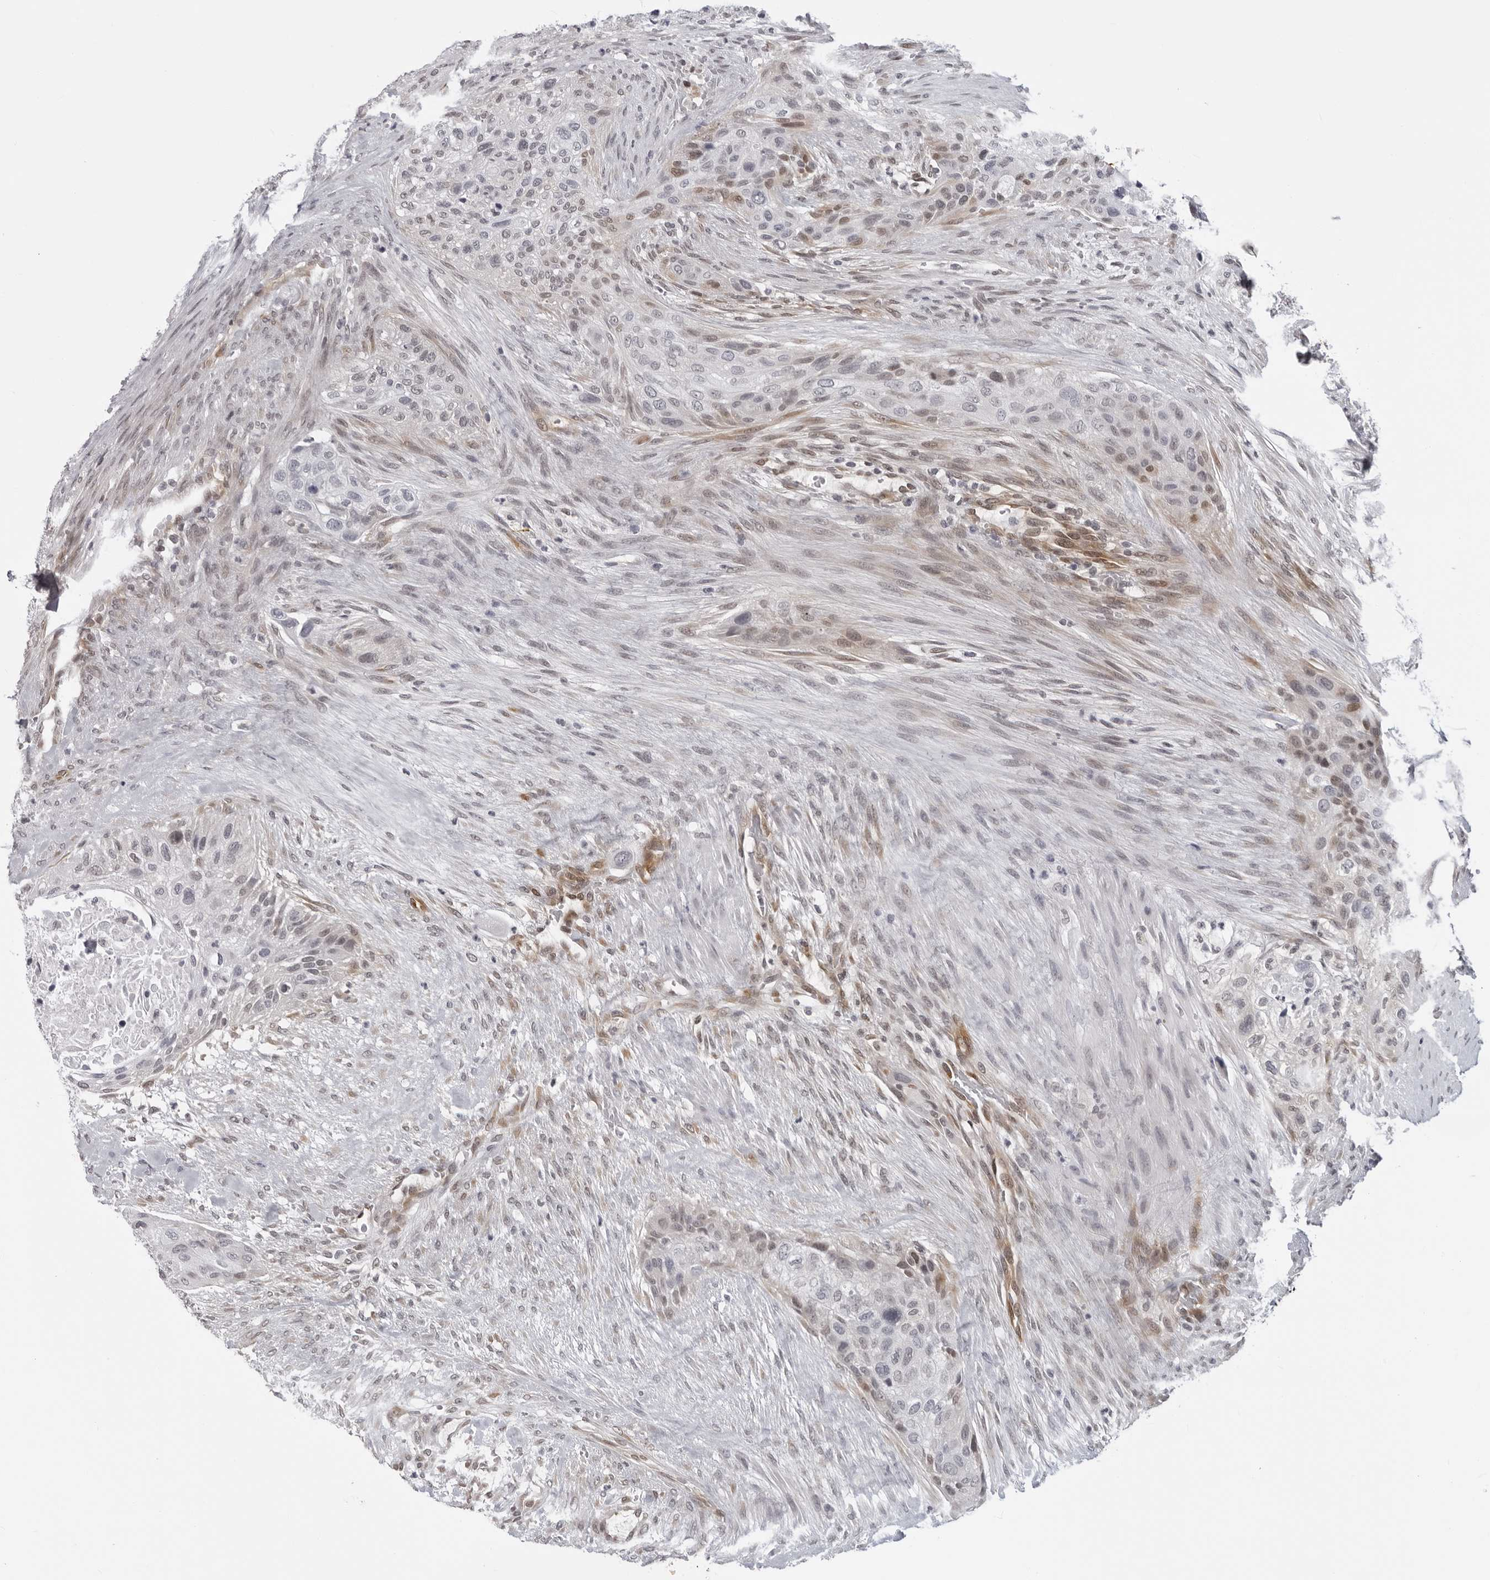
{"staining": {"intensity": "negative", "quantity": "none", "location": "none"}, "tissue": "urothelial cancer", "cell_type": "Tumor cells", "image_type": "cancer", "snomed": [{"axis": "morphology", "description": "Urothelial carcinoma, High grade"}, {"axis": "topography", "description": "Urinary bladder"}], "caption": "A histopathology image of urothelial carcinoma (high-grade) stained for a protein exhibits no brown staining in tumor cells.", "gene": "CASP7", "patient": {"sex": "male", "age": 35}}